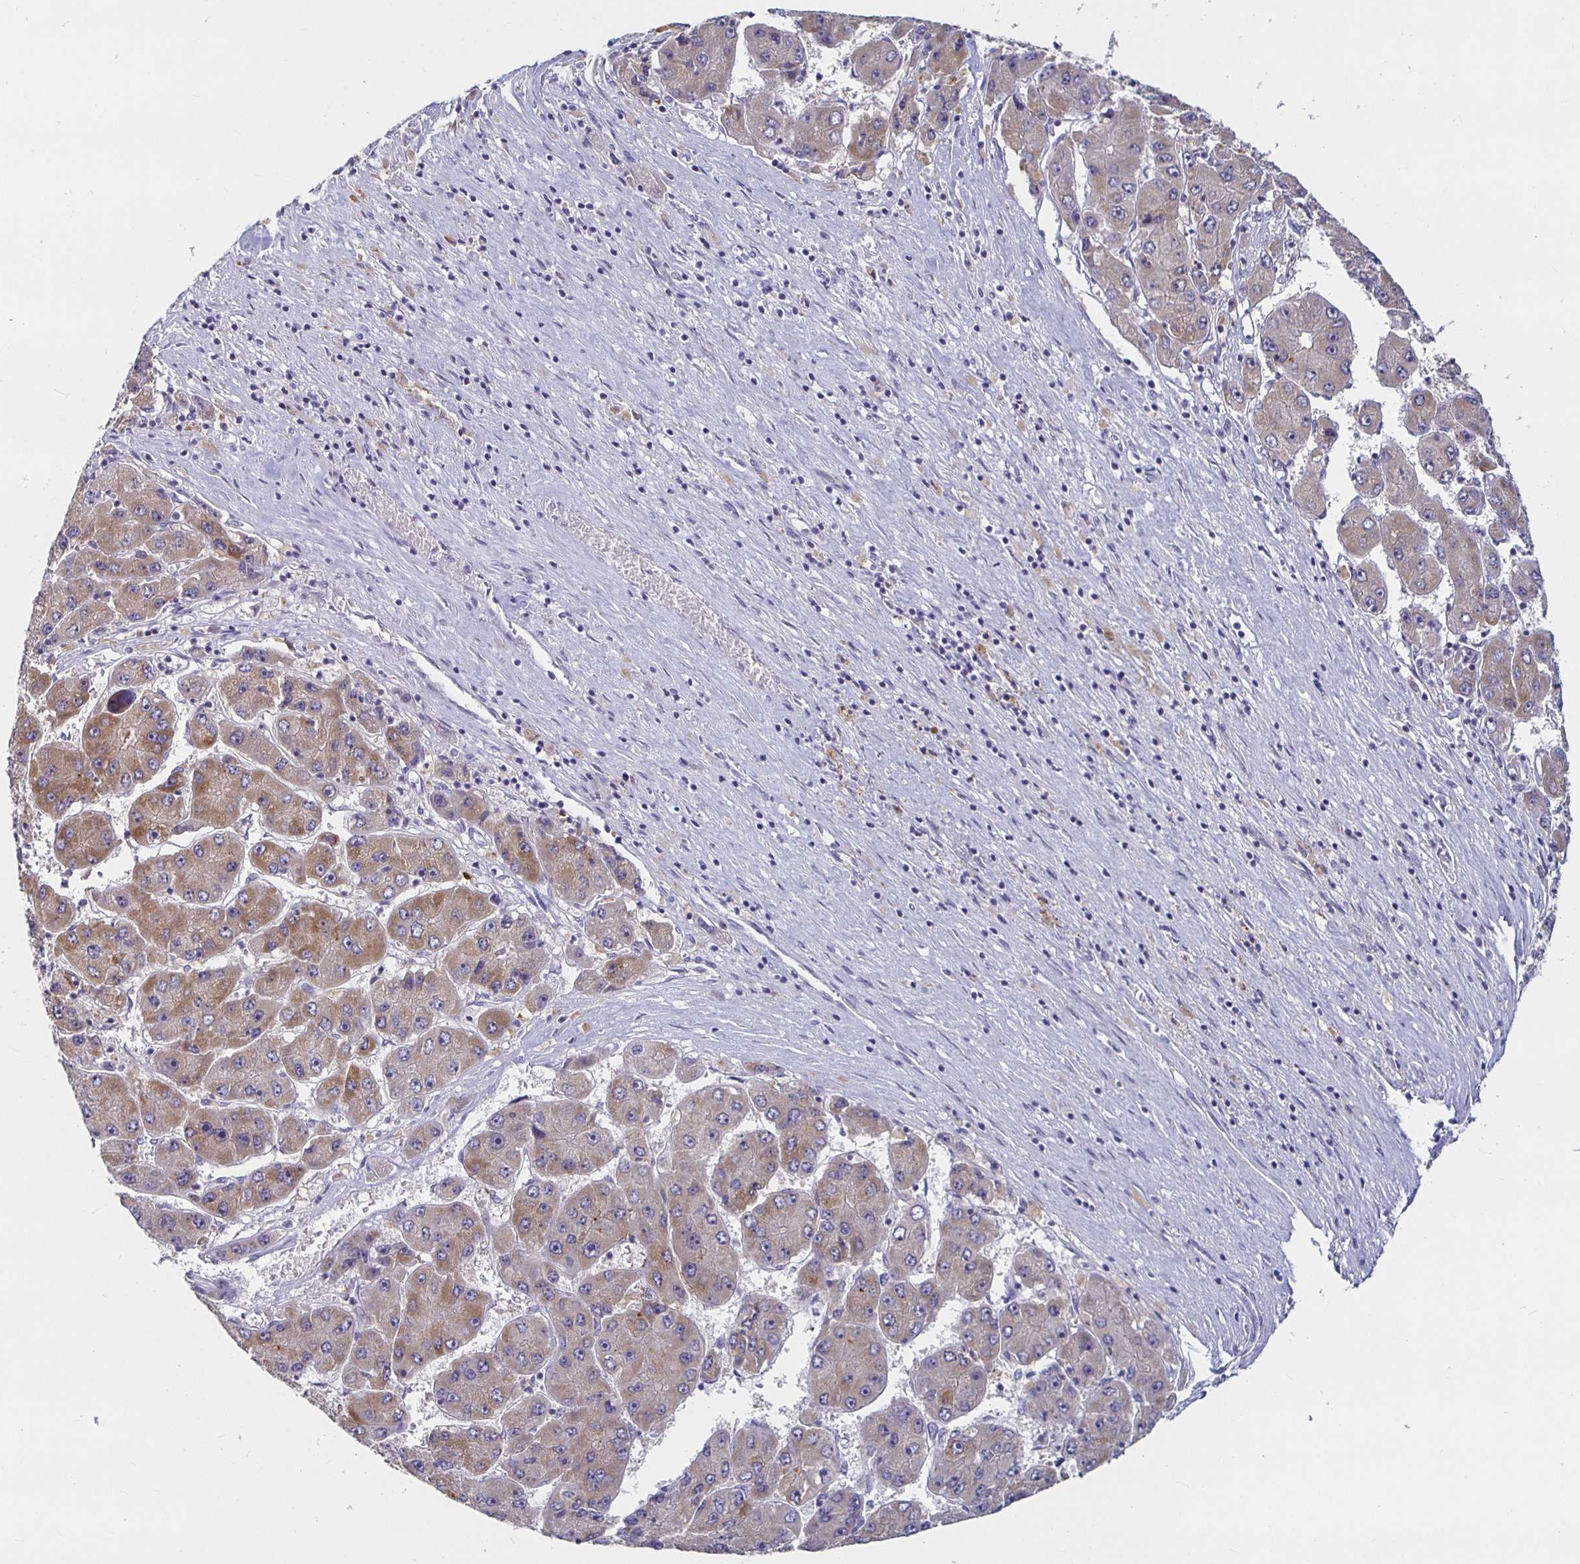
{"staining": {"intensity": "moderate", "quantity": "25%-75%", "location": "cytoplasmic/membranous"}, "tissue": "liver cancer", "cell_type": "Tumor cells", "image_type": "cancer", "snomed": [{"axis": "morphology", "description": "Carcinoma, Hepatocellular, NOS"}, {"axis": "topography", "description": "Liver"}], "caption": "A brown stain highlights moderate cytoplasmic/membranous positivity of a protein in liver hepatocellular carcinoma tumor cells.", "gene": "RNF144B", "patient": {"sex": "female", "age": 61}}